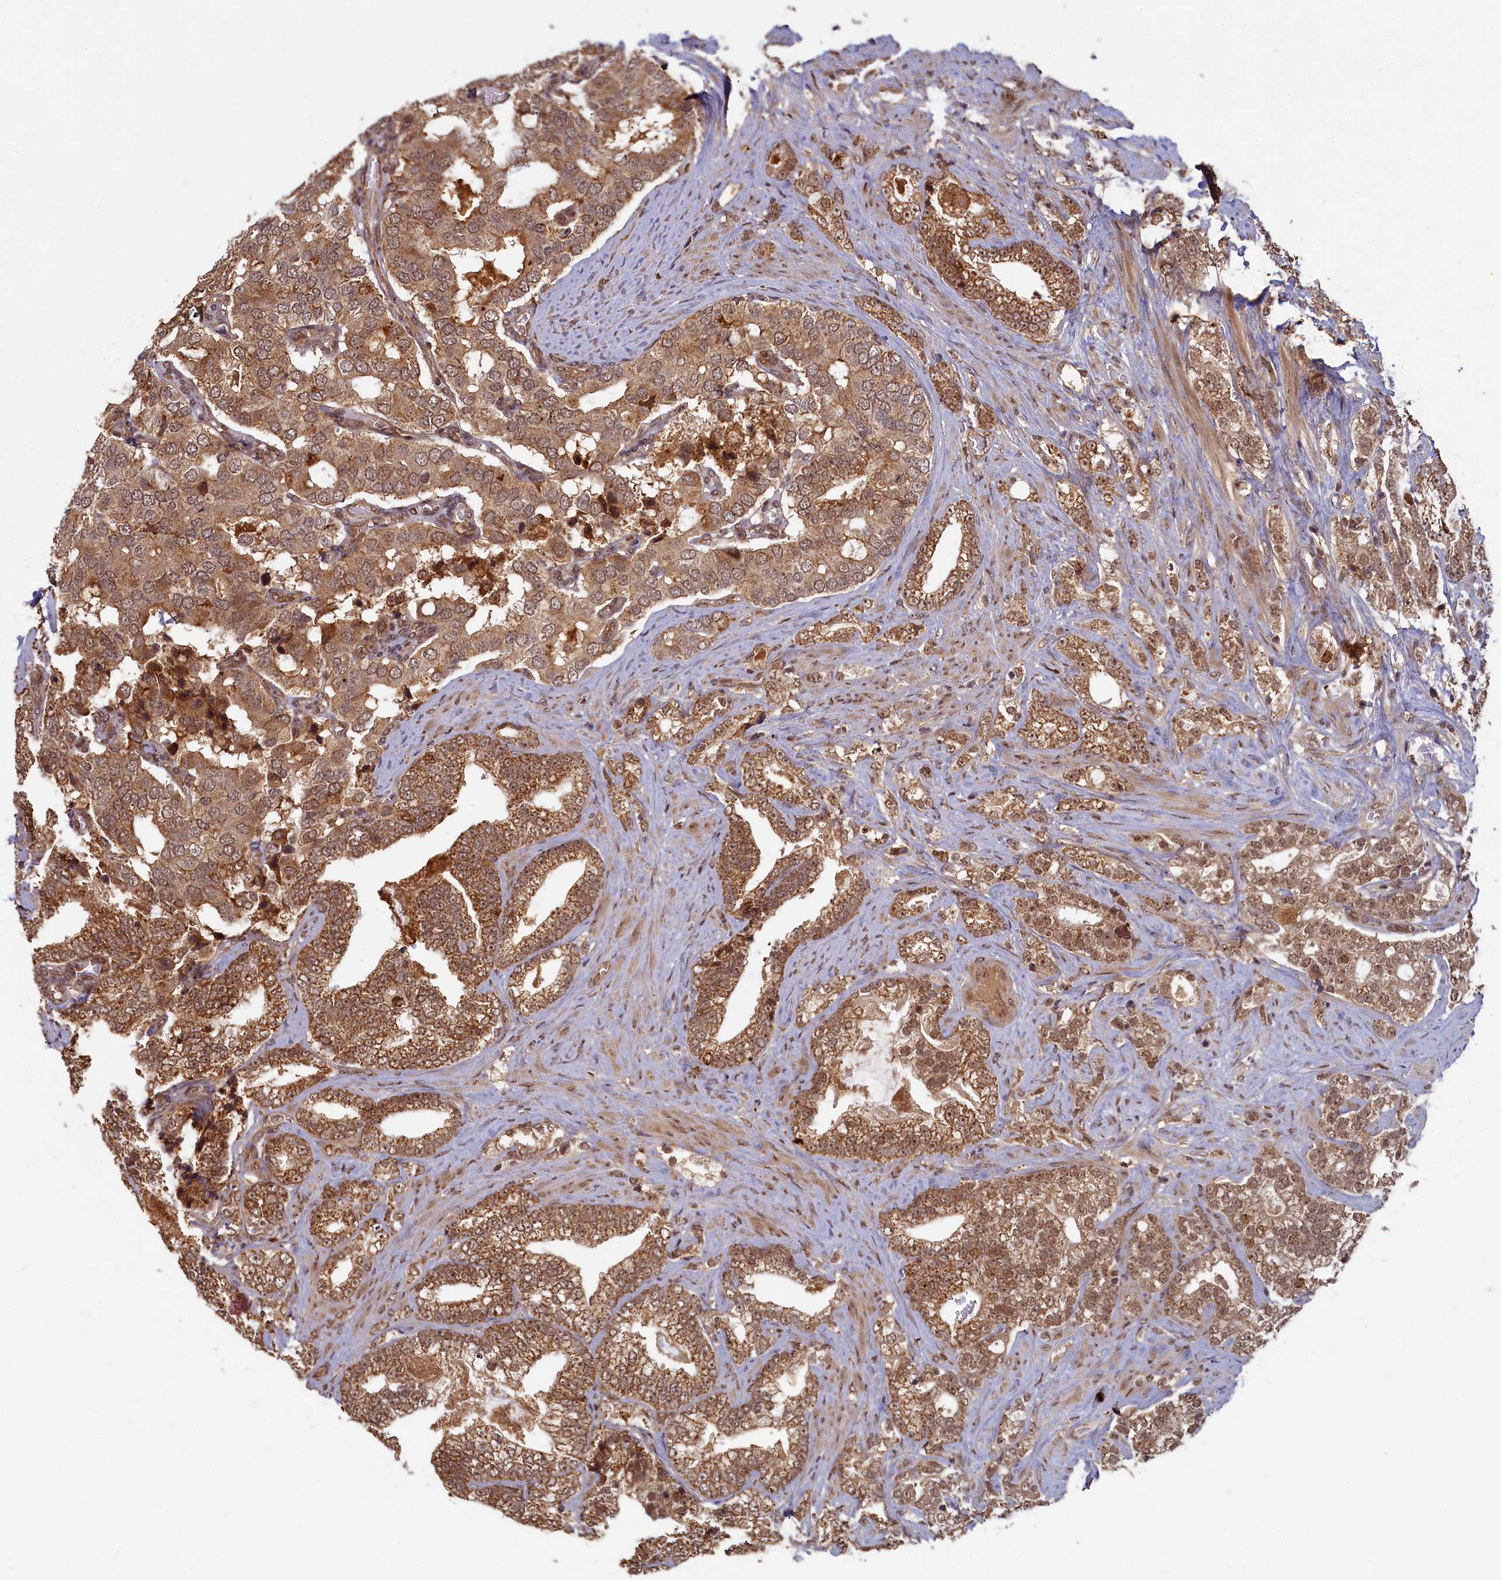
{"staining": {"intensity": "moderate", "quantity": ">75%", "location": "cytoplasmic/membranous,nuclear"}, "tissue": "prostate cancer", "cell_type": "Tumor cells", "image_type": "cancer", "snomed": [{"axis": "morphology", "description": "Adenocarcinoma, High grade"}, {"axis": "topography", "description": "Prostate and seminal vesicle, NOS"}], "caption": "This image shows immunohistochemistry staining of human prostate cancer (adenocarcinoma (high-grade)), with medium moderate cytoplasmic/membranous and nuclear expression in approximately >75% of tumor cells.", "gene": "BRCA1", "patient": {"sex": "male", "age": 67}}